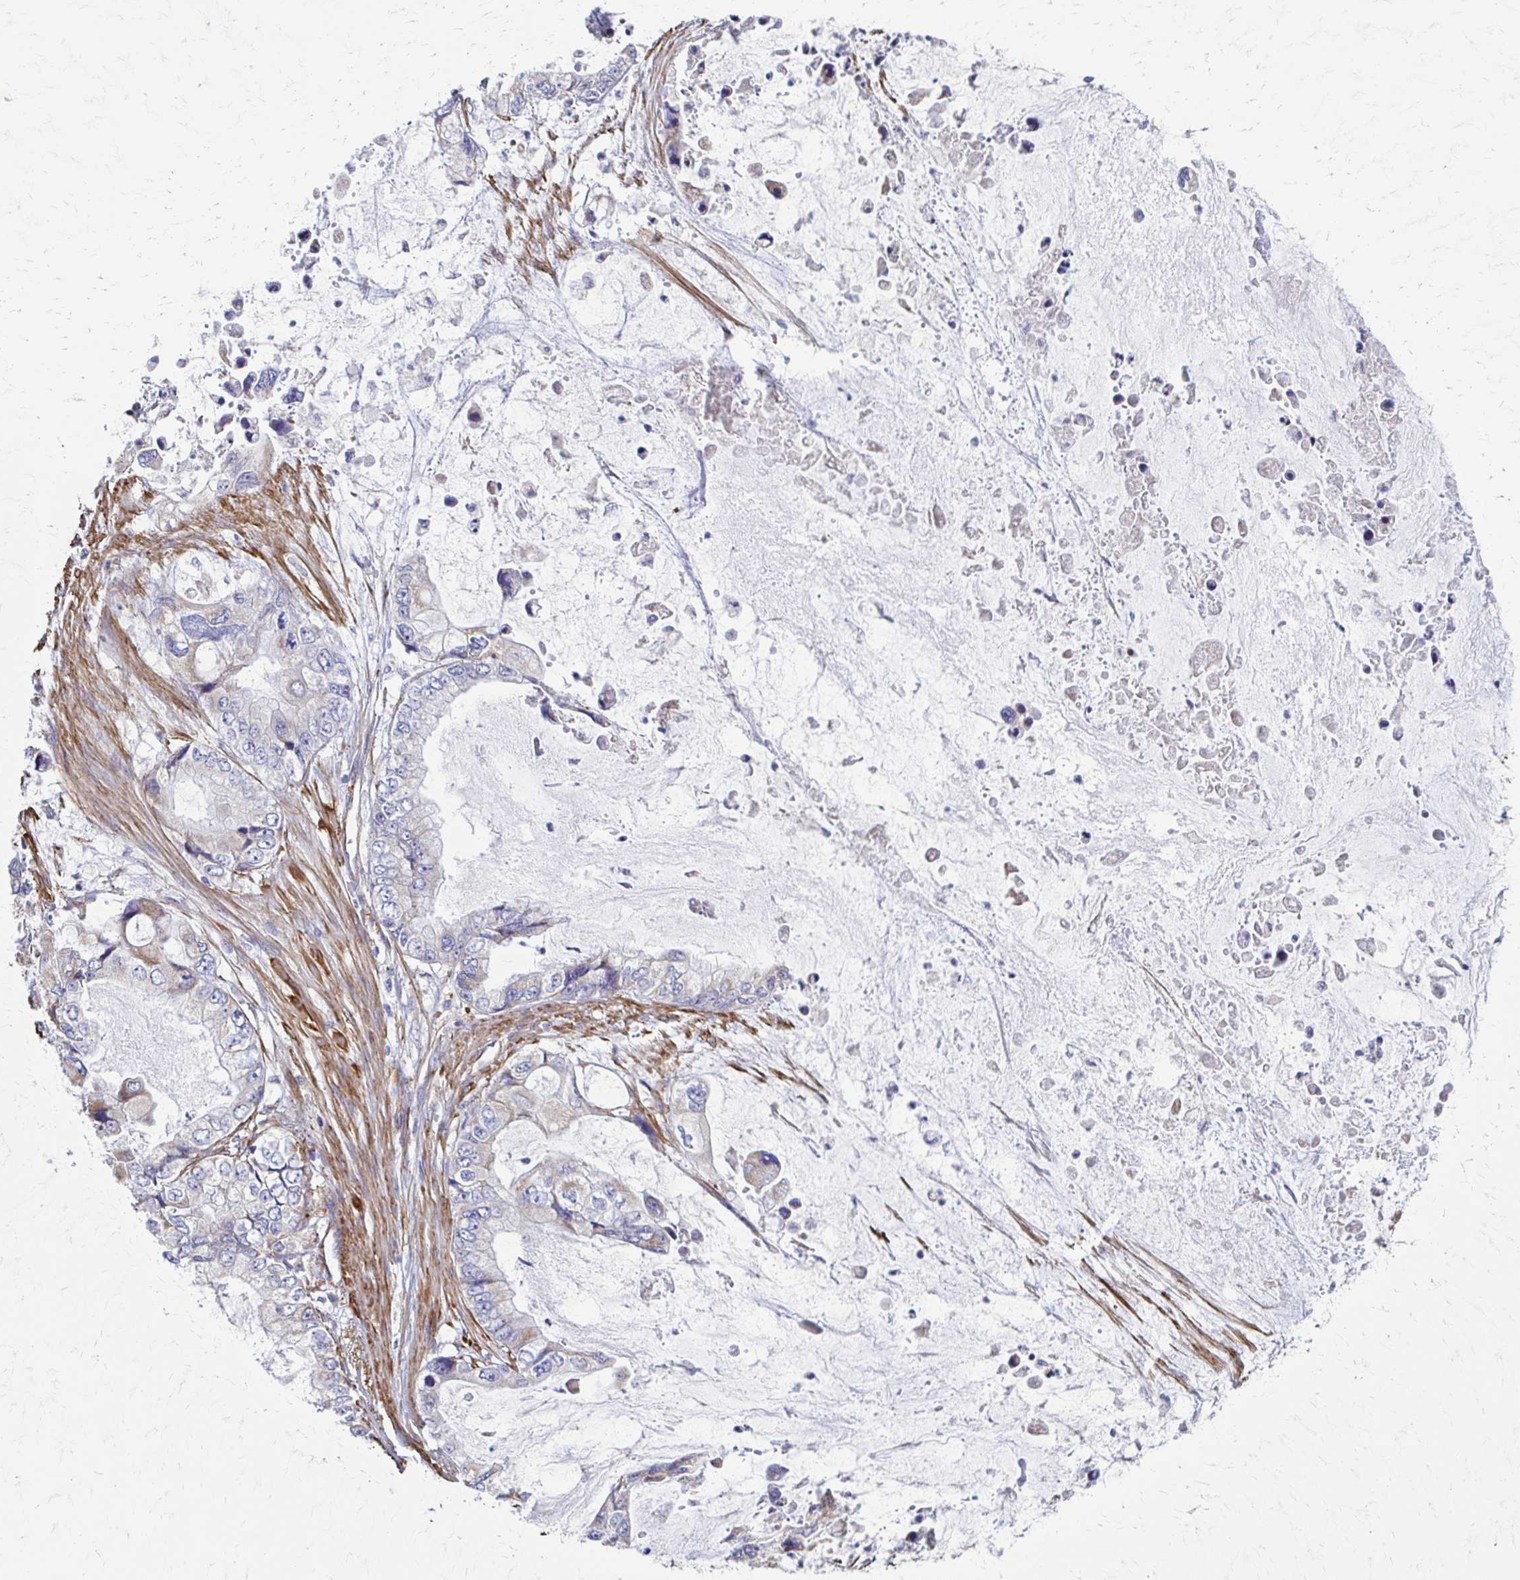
{"staining": {"intensity": "negative", "quantity": "none", "location": "none"}, "tissue": "stomach cancer", "cell_type": "Tumor cells", "image_type": "cancer", "snomed": [{"axis": "morphology", "description": "Adenocarcinoma, NOS"}, {"axis": "topography", "description": "Pancreas"}, {"axis": "topography", "description": "Stomach, upper"}, {"axis": "topography", "description": "Stomach"}], "caption": "Immunohistochemical staining of human stomach cancer (adenocarcinoma) shows no significant positivity in tumor cells.", "gene": "TIMMDC1", "patient": {"sex": "male", "age": 77}}